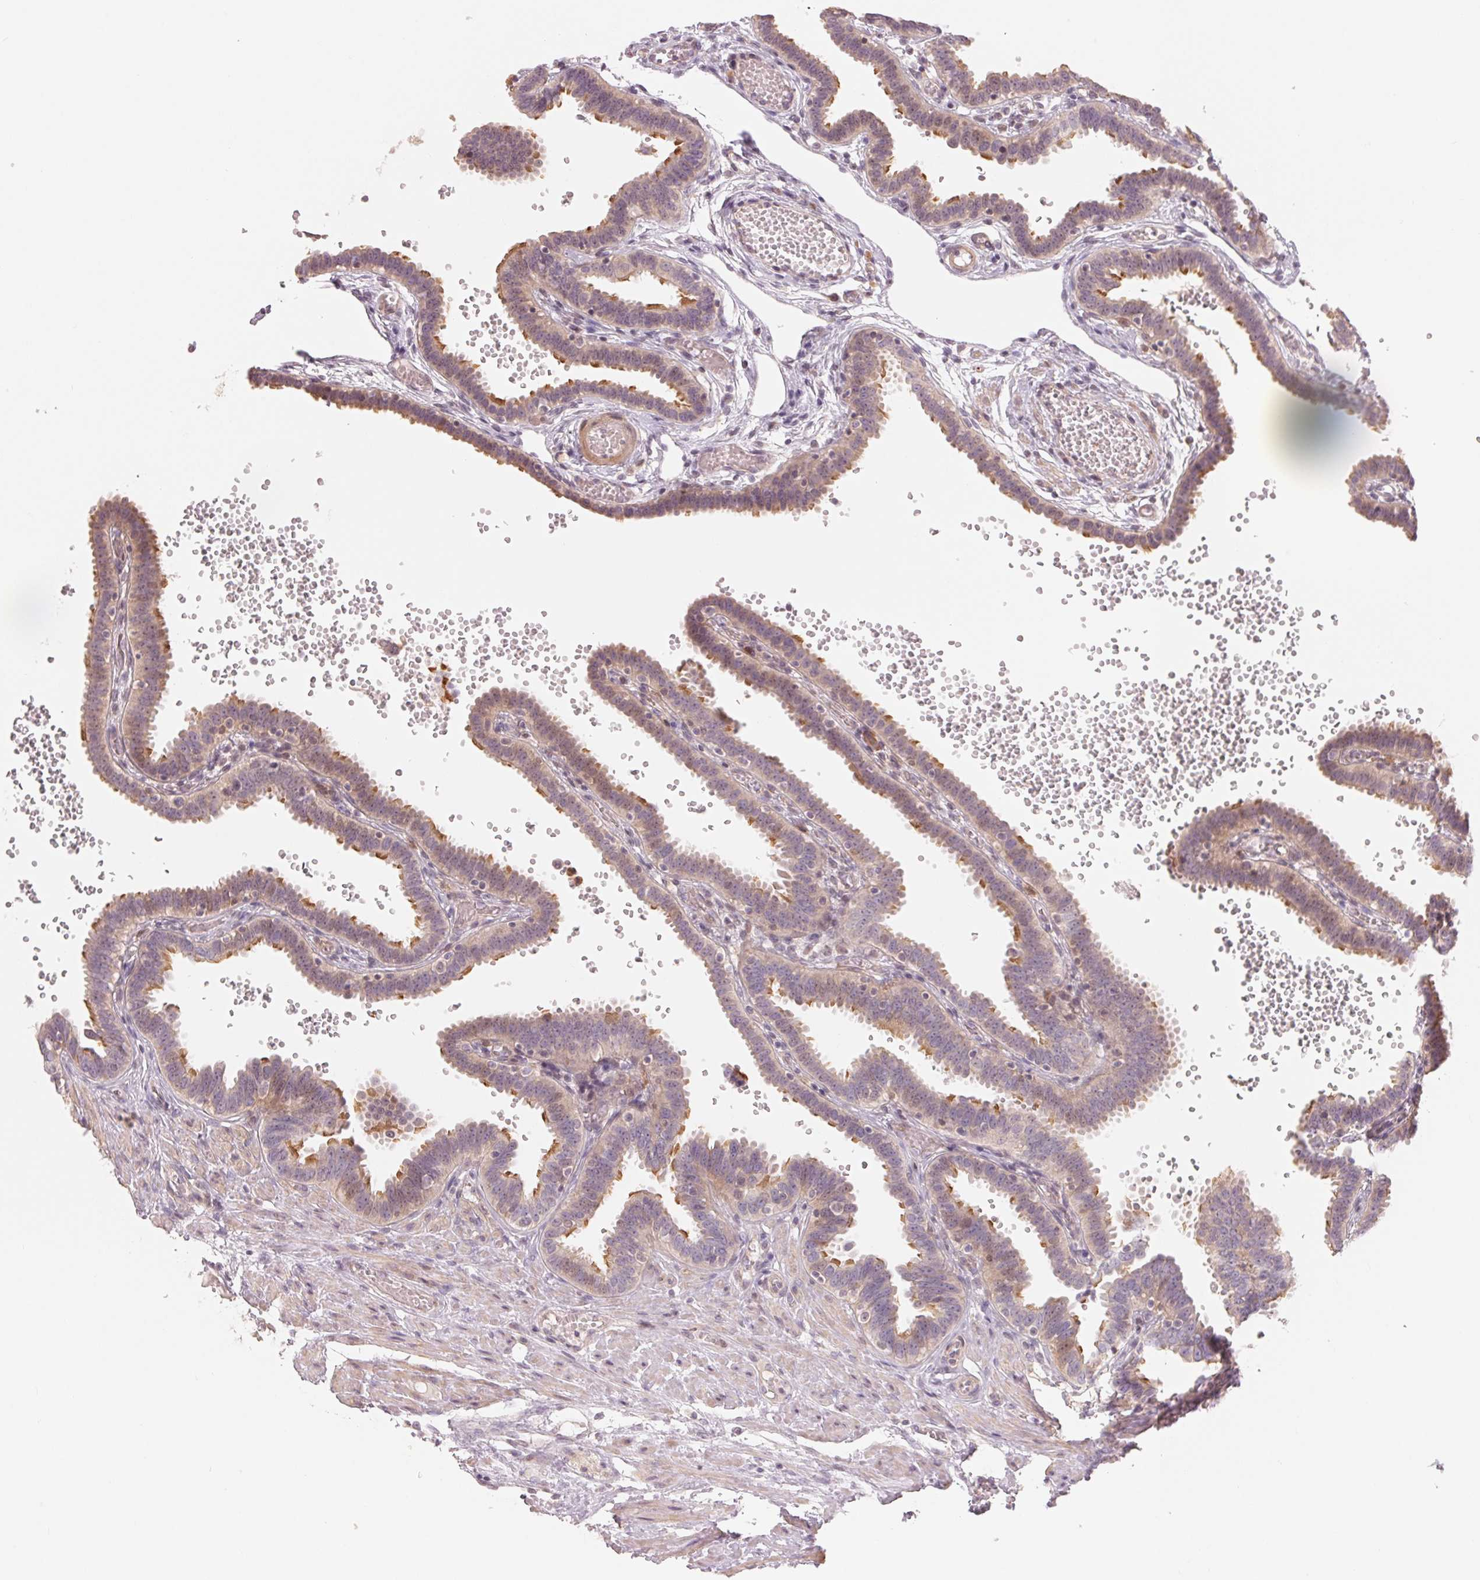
{"staining": {"intensity": "moderate", "quantity": "25%-75%", "location": "cytoplasmic/membranous"}, "tissue": "fallopian tube", "cell_type": "Glandular cells", "image_type": "normal", "snomed": [{"axis": "morphology", "description": "Normal tissue, NOS"}, {"axis": "topography", "description": "Fallopian tube"}], "caption": "Protein expression by immunohistochemistry (IHC) demonstrates moderate cytoplasmic/membranous staining in about 25%-75% of glandular cells in normal fallopian tube. The staining is performed using DAB (3,3'-diaminobenzidine) brown chromogen to label protein expression. The nuclei are counter-stained blue using hematoxylin.", "gene": "DENND2C", "patient": {"sex": "female", "age": 37}}